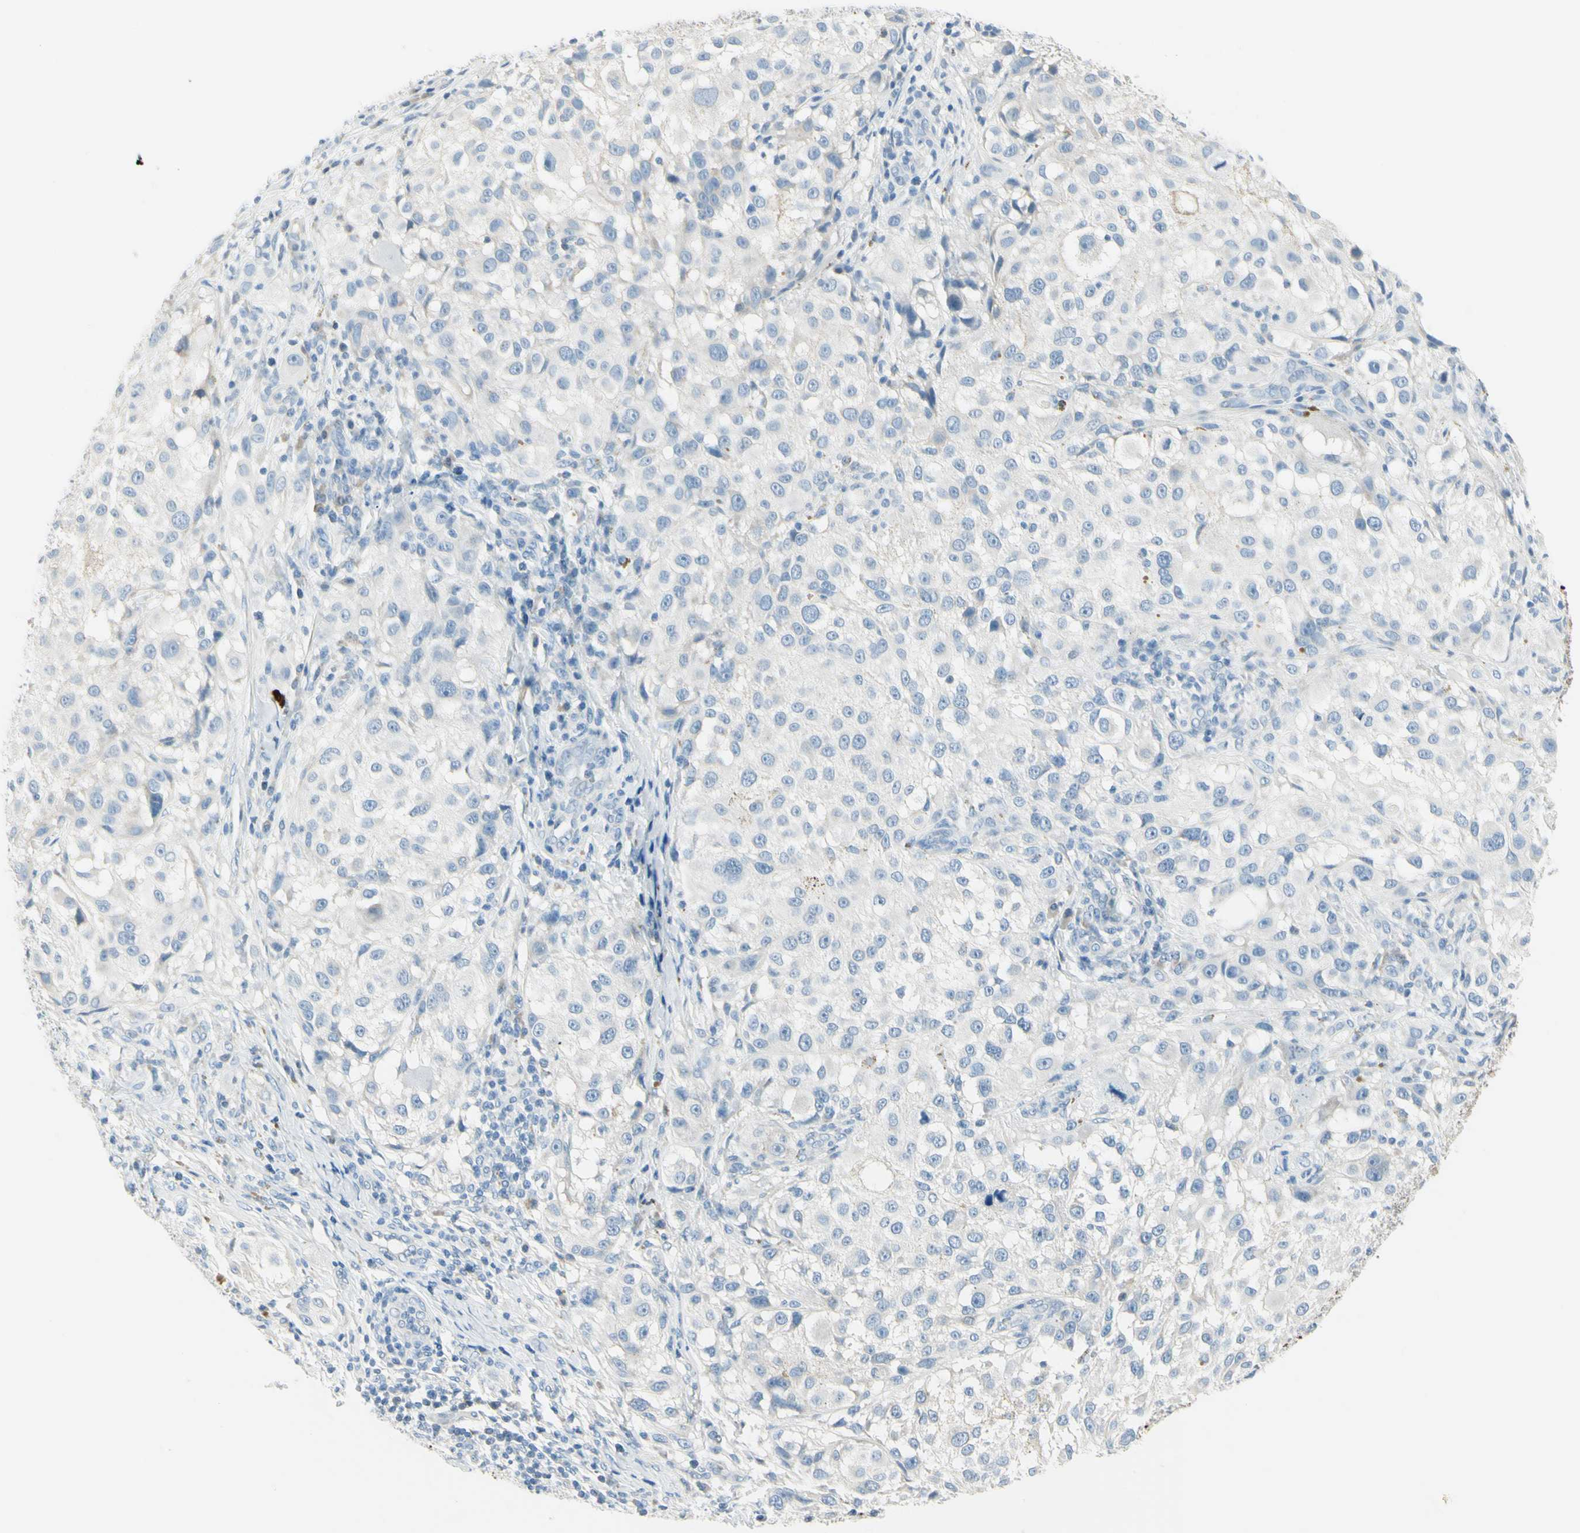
{"staining": {"intensity": "negative", "quantity": "none", "location": "none"}, "tissue": "melanoma", "cell_type": "Tumor cells", "image_type": "cancer", "snomed": [{"axis": "morphology", "description": "Necrosis, NOS"}, {"axis": "morphology", "description": "Malignant melanoma, NOS"}, {"axis": "topography", "description": "Skin"}], "caption": "Tumor cells are negative for brown protein staining in malignant melanoma.", "gene": "DLG4", "patient": {"sex": "female", "age": 87}}